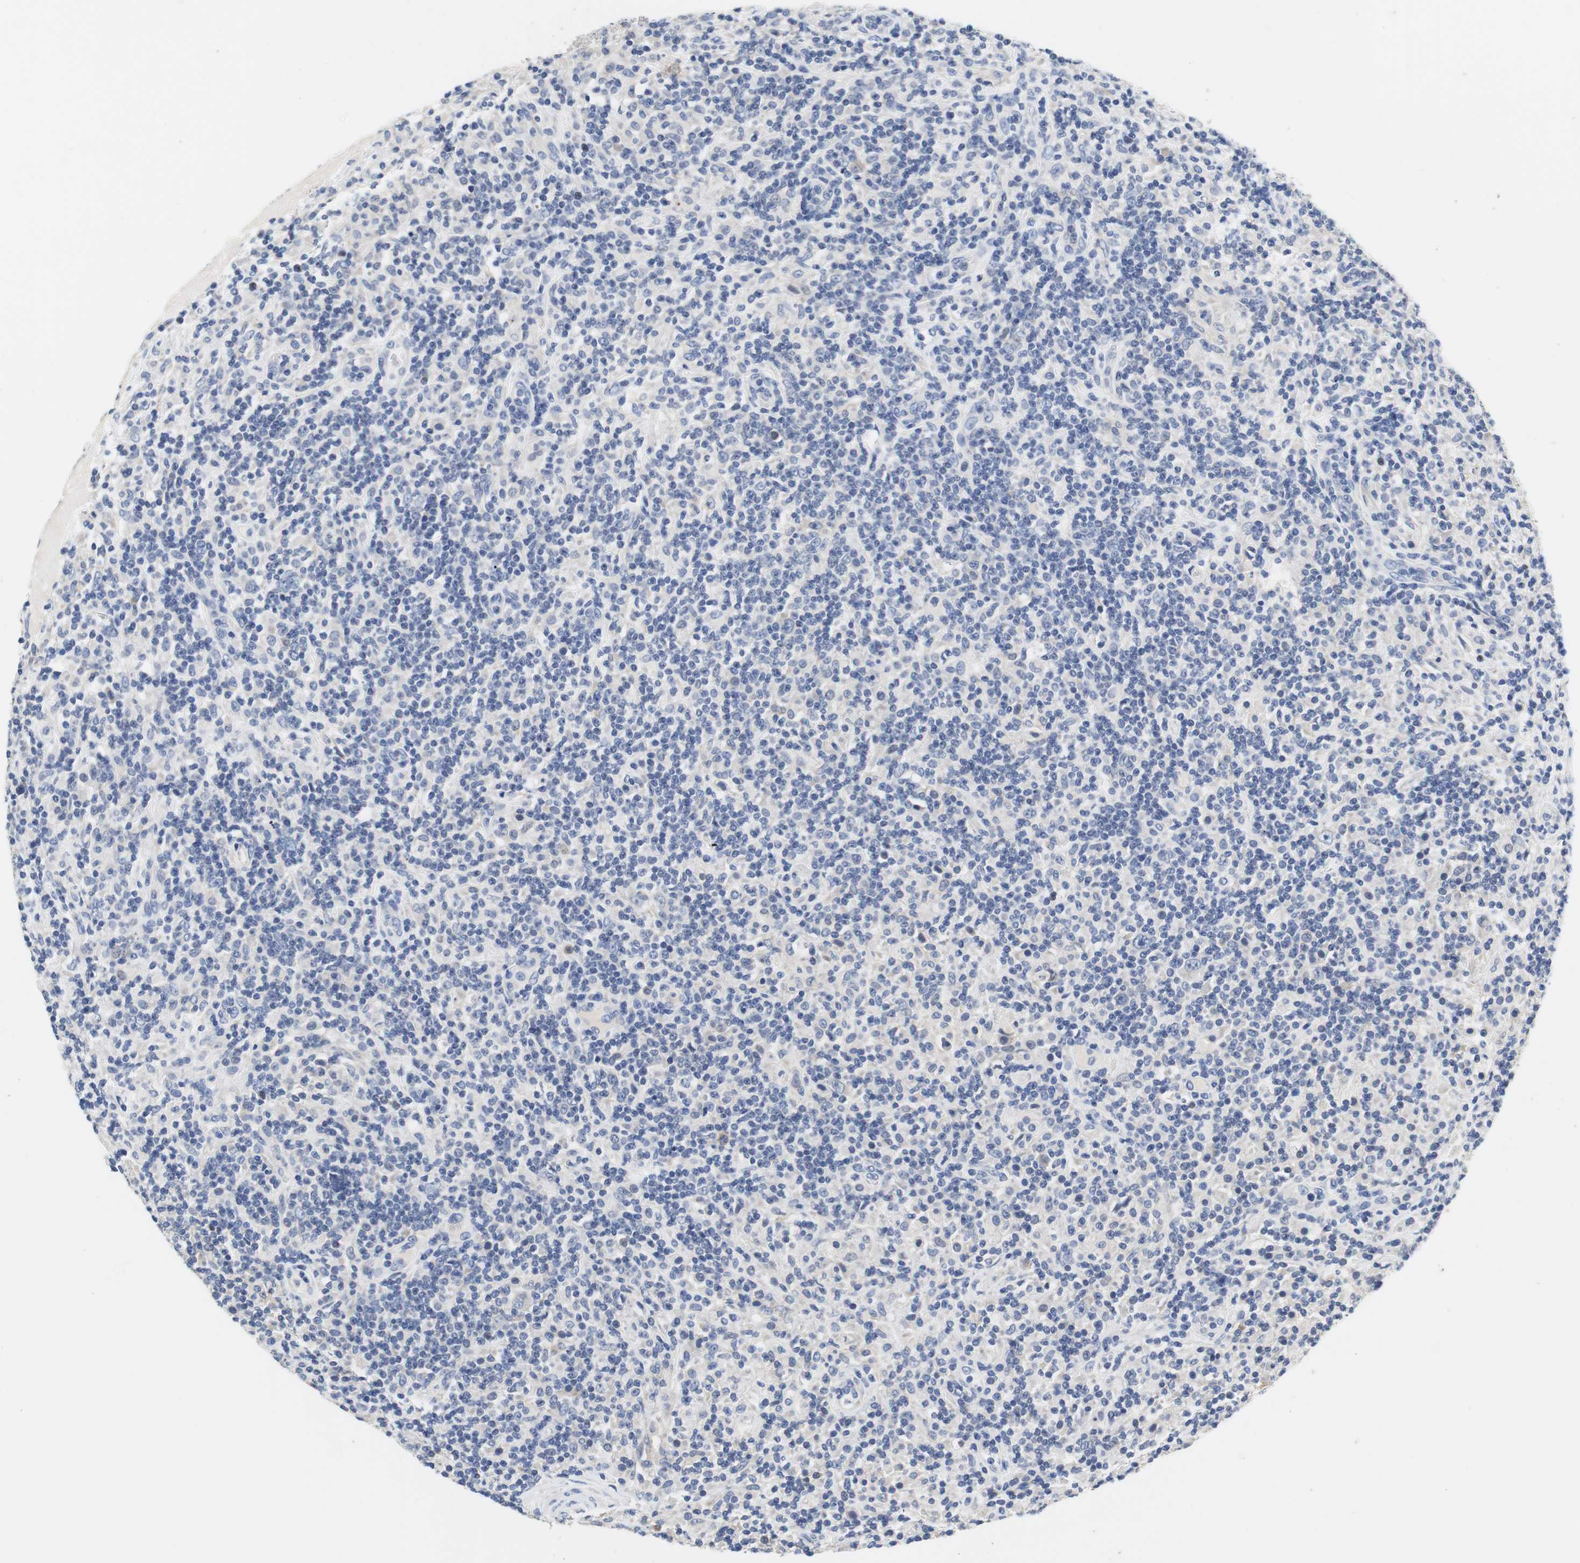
{"staining": {"intensity": "negative", "quantity": "none", "location": "none"}, "tissue": "lymphoma", "cell_type": "Tumor cells", "image_type": "cancer", "snomed": [{"axis": "morphology", "description": "Hodgkin's disease, NOS"}, {"axis": "topography", "description": "Lymph node"}], "caption": "There is no significant positivity in tumor cells of Hodgkin's disease.", "gene": "PCK1", "patient": {"sex": "male", "age": 70}}